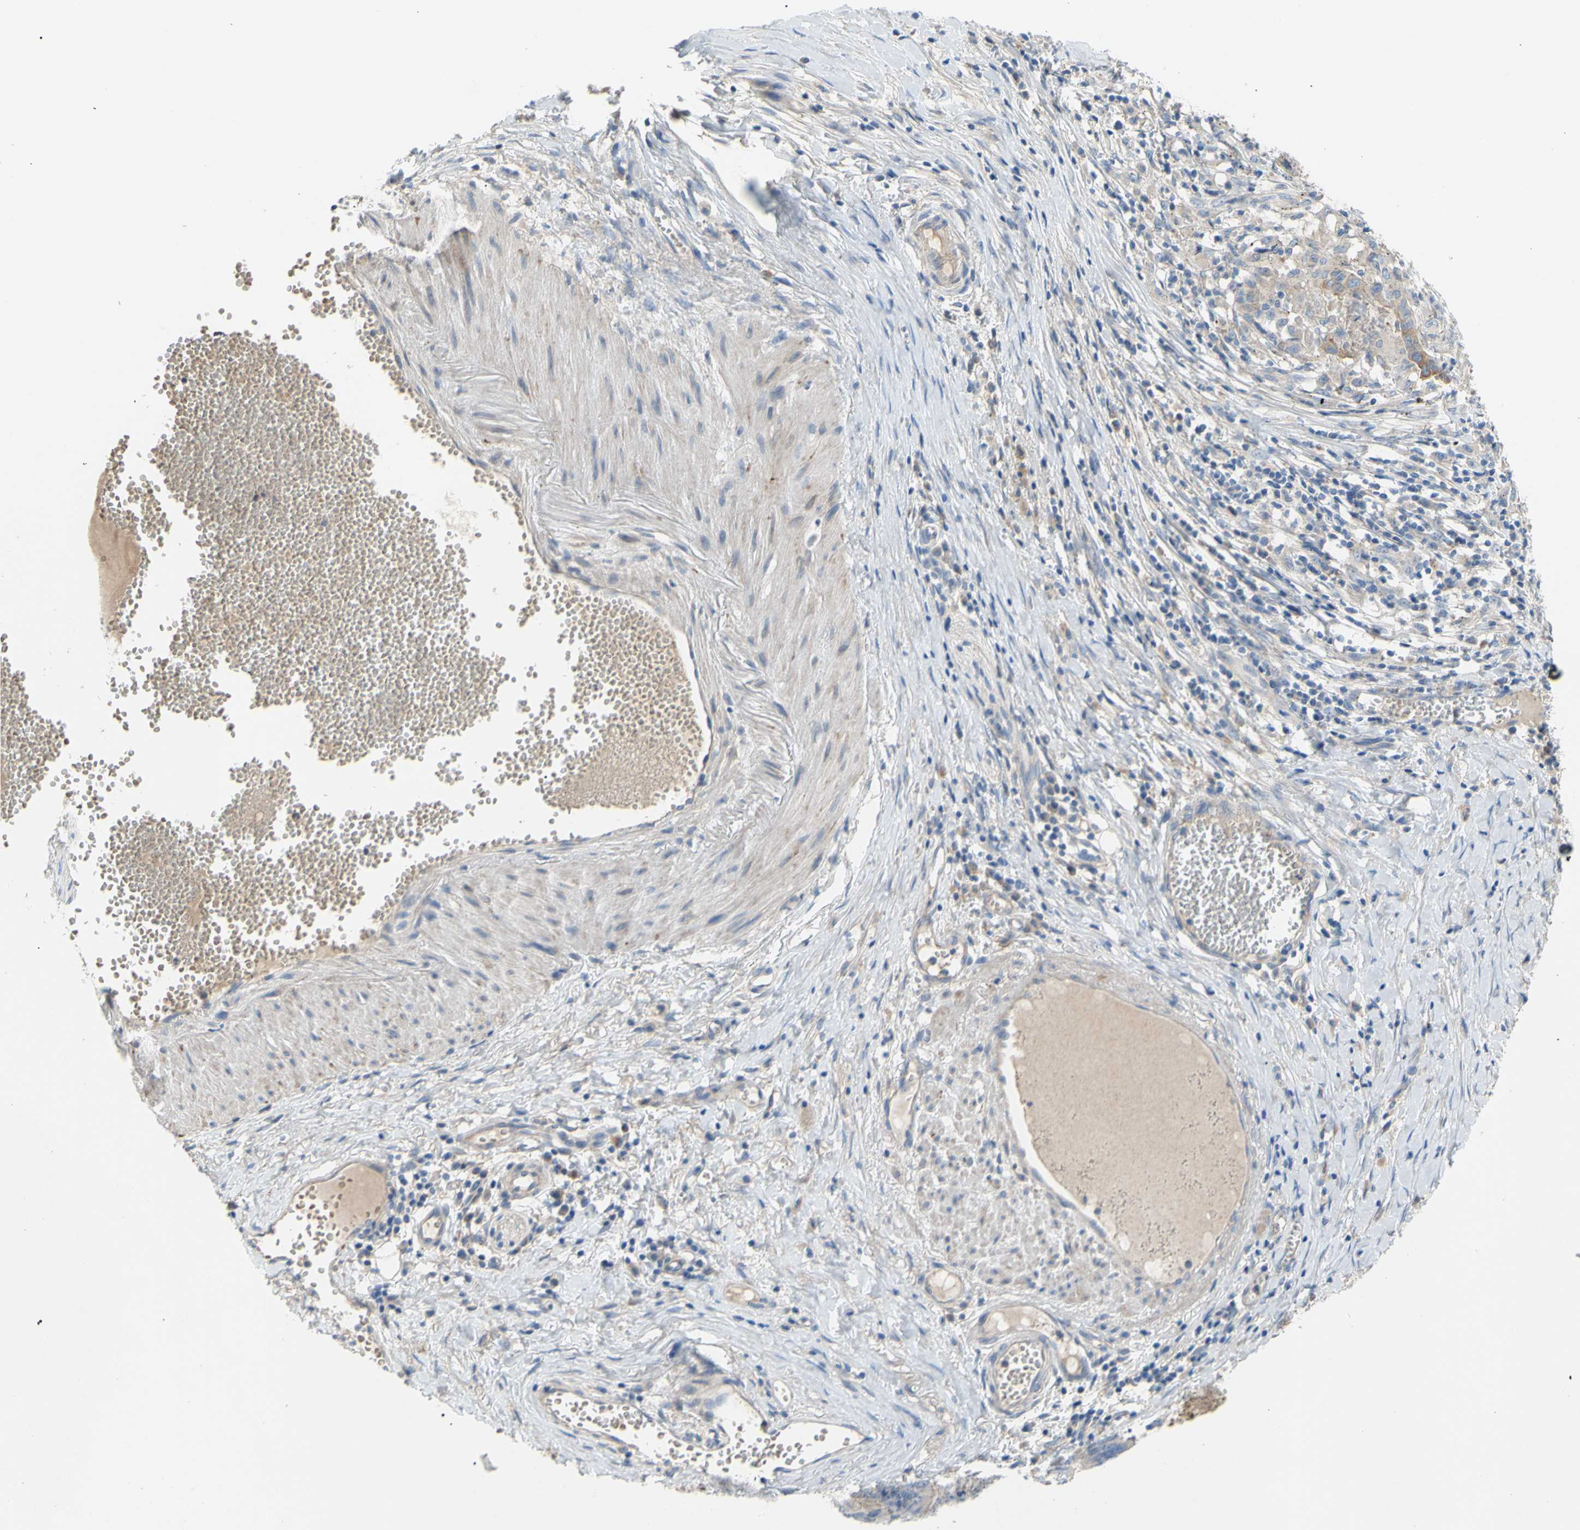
{"staining": {"intensity": "weak", "quantity": "25%-75%", "location": "cytoplasmic/membranous"}, "tissue": "stomach cancer", "cell_type": "Tumor cells", "image_type": "cancer", "snomed": [{"axis": "morphology", "description": "Adenocarcinoma, NOS"}, {"axis": "topography", "description": "Stomach, lower"}], "caption": "Immunohistochemistry of stomach adenocarcinoma shows low levels of weak cytoplasmic/membranous expression in approximately 25%-75% of tumor cells.", "gene": "TMEM59L", "patient": {"sex": "male", "age": 77}}